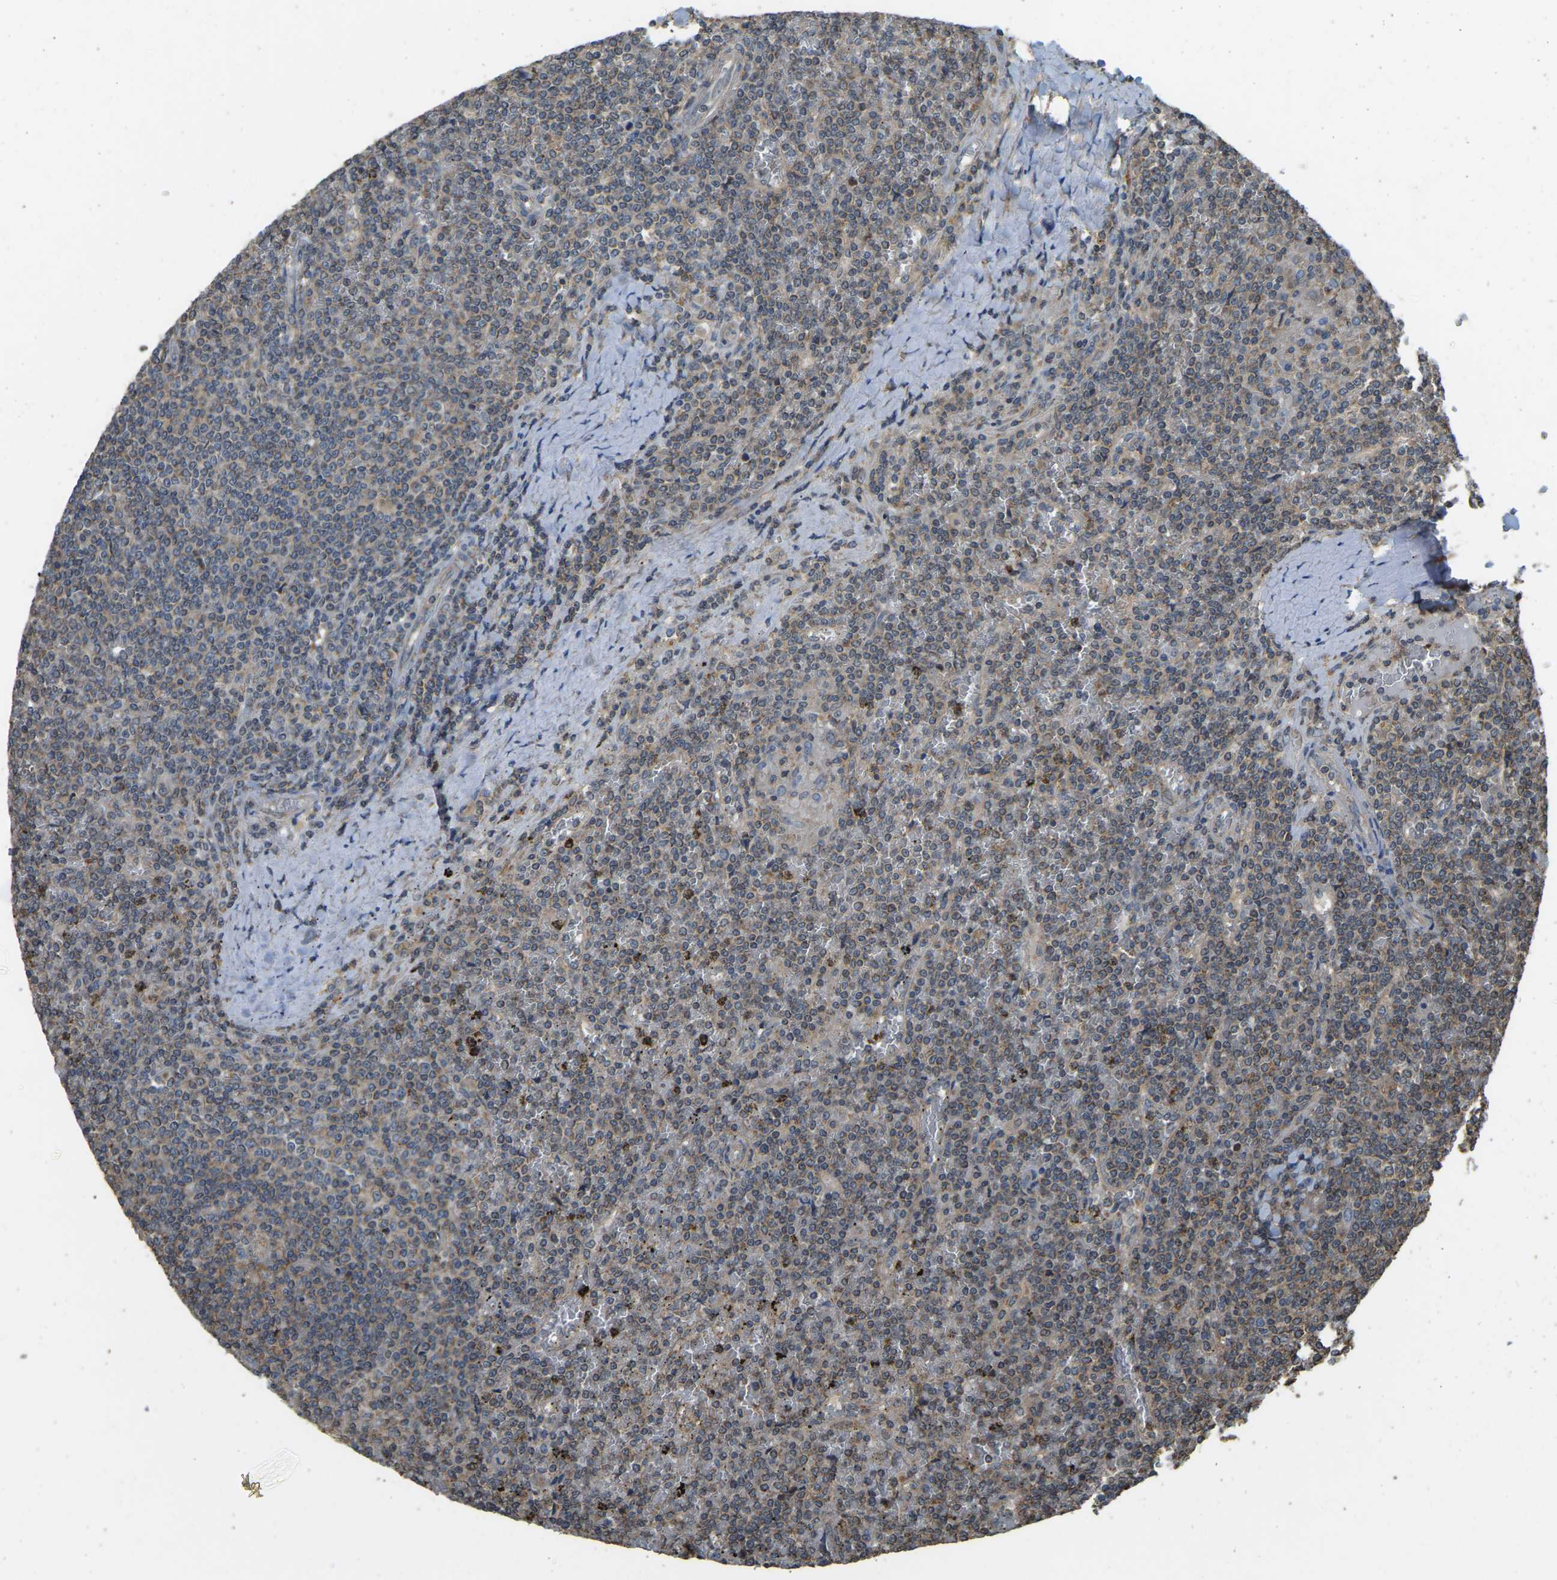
{"staining": {"intensity": "weak", "quantity": "25%-75%", "location": "cytoplasmic/membranous"}, "tissue": "lymphoma", "cell_type": "Tumor cells", "image_type": "cancer", "snomed": [{"axis": "morphology", "description": "Malignant lymphoma, non-Hodgkin's type, Low grade"}, {"axis": "topography", "description": "Spleen"}], "caption": "Immunohistochemistry (DAB) staining of human malignant lymphoma, non-Hodgkin's type (low-grade) reveals weak cytoplasmic/membranous protein expression in approximately 25%-75% of tumor cells. (Brightfield microscopy of DAB IHC at high magnification).", "gene": "GNG2", "patient": {"sex": "female", "age": 19}}